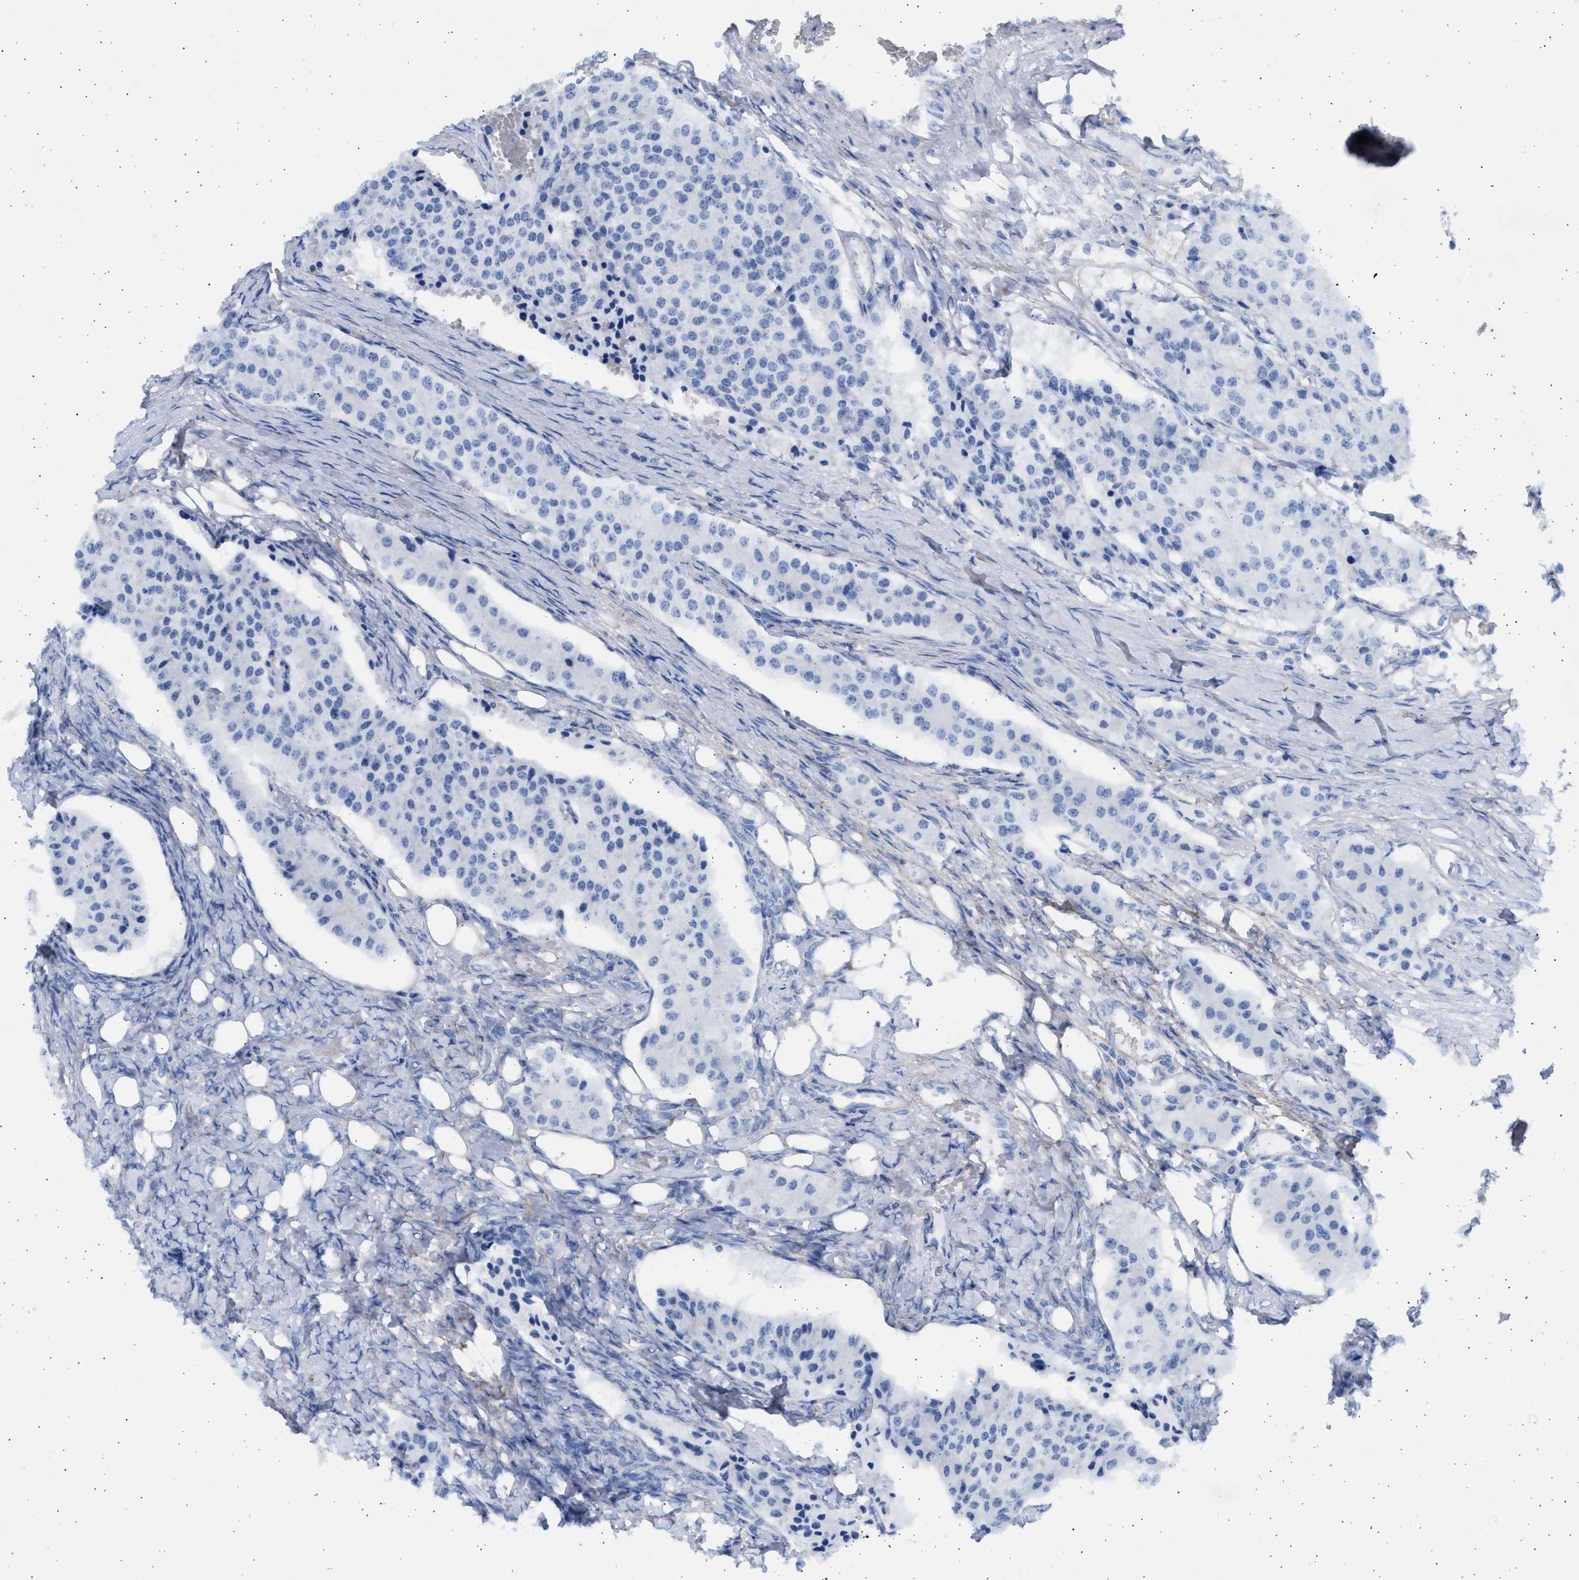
{"staining": {"intensity": "negative", "quantity": "none", "location": "none"}, "tissue": "carcinoid", "cell_type": "Tumor cells", "image_type": "cancer", "snomed": [{"axis": "morphology", "description": "Carcinoid, malignant, NOS"}, {"axis": "topography", "description": "Colon"}], "caption": "DAB (3,3'-diaminobenzidine) immunohistochemical staining of human malignant carcinoid exhibits no significant expression in tumor cells.", "gene": "NBR1", "patient": {"sex": "female", "age": 52}}